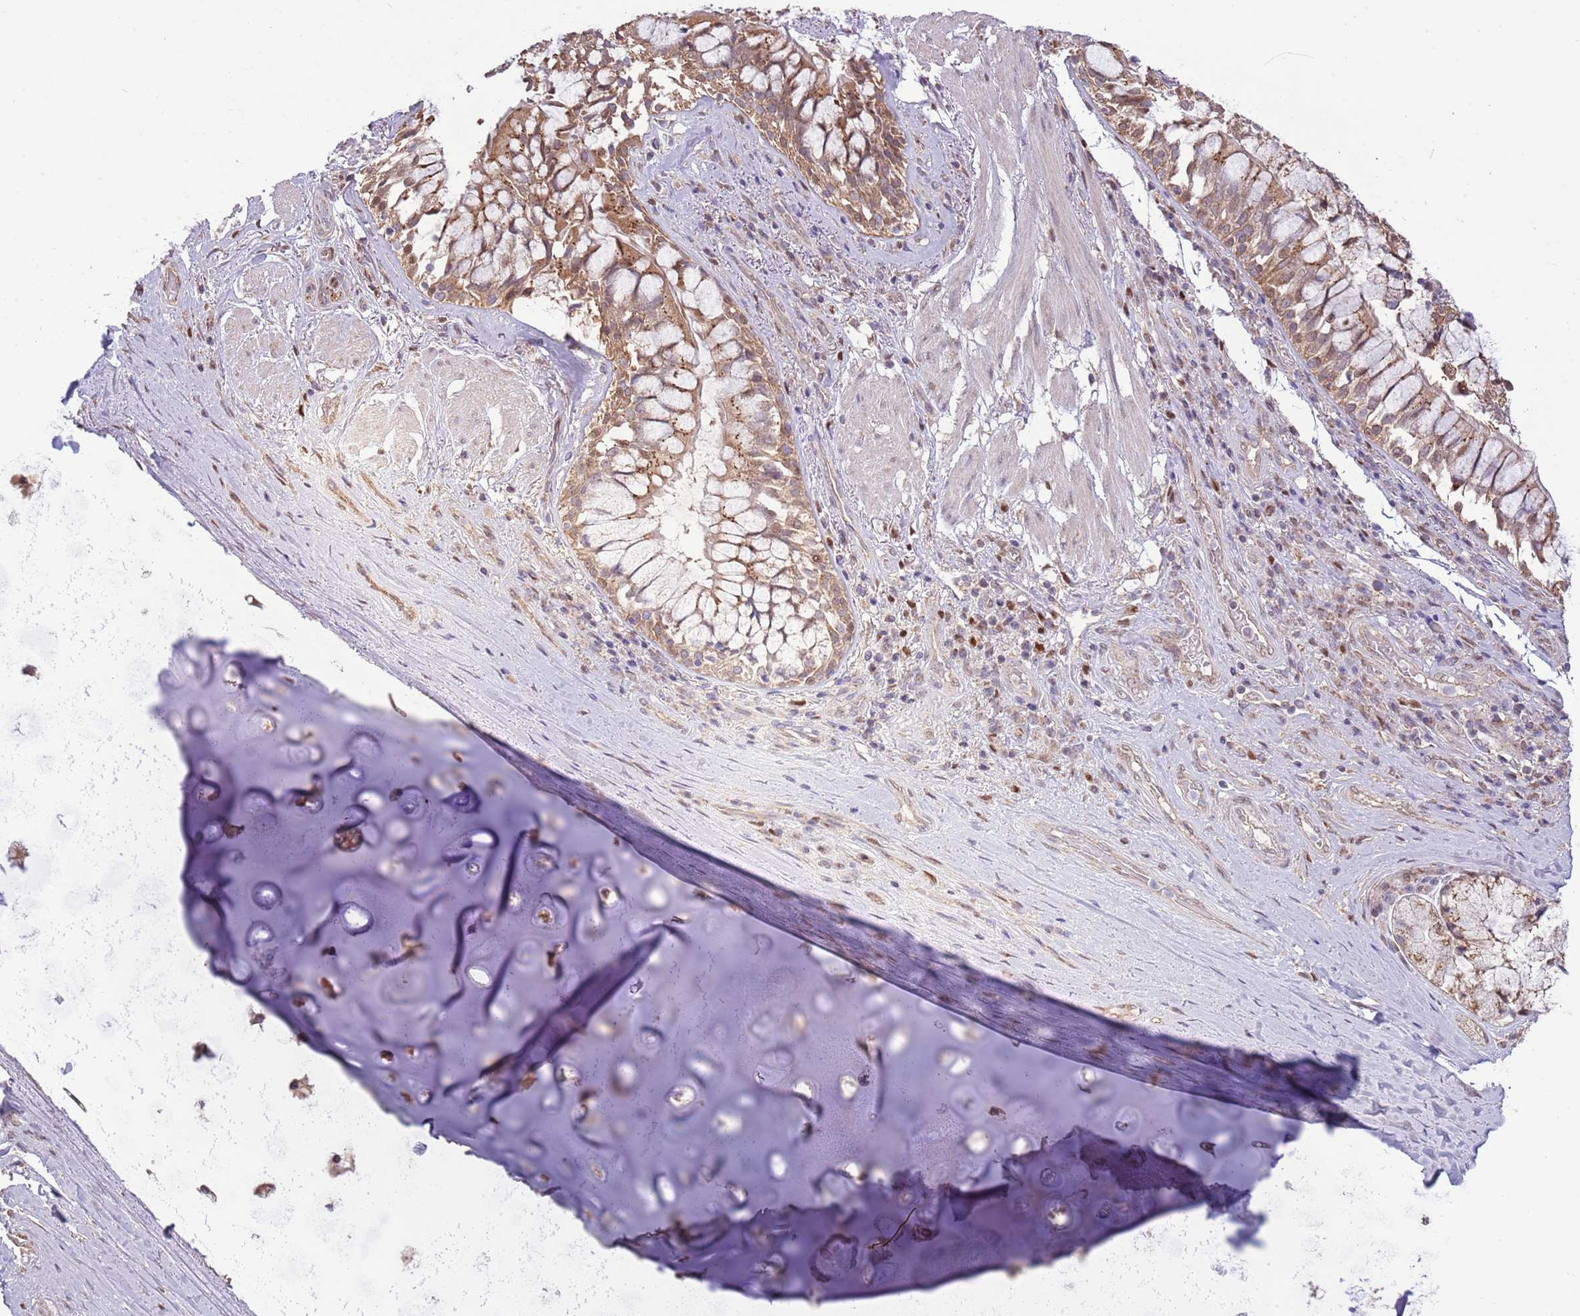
{"staining": {"intensity": "weak", "quantity": ">75%", "location": "cytoplasmic/membranous"}, "tissue": "adipose tissue", "cell_type": "Adipocytes", "image_type": "normal", "snomed": [{"axis": "morphology", "description": "Normal tissue, NOS"}, {"axis": "morphology", "description": "Squamous cell carcinoma, NOS"}, {"axis": "topography", "description": "Bronchus"}, {"axis": "topography", "description": "Lung"}], "caption": "Benign adipose tissue demonstrates weak cytoplasmic/membranous expression in about >75% of adipocytes, visualized by immunohistochemistry.", "gene": "ARL2BP", "patient": {"sex": "male", "age": 64}}